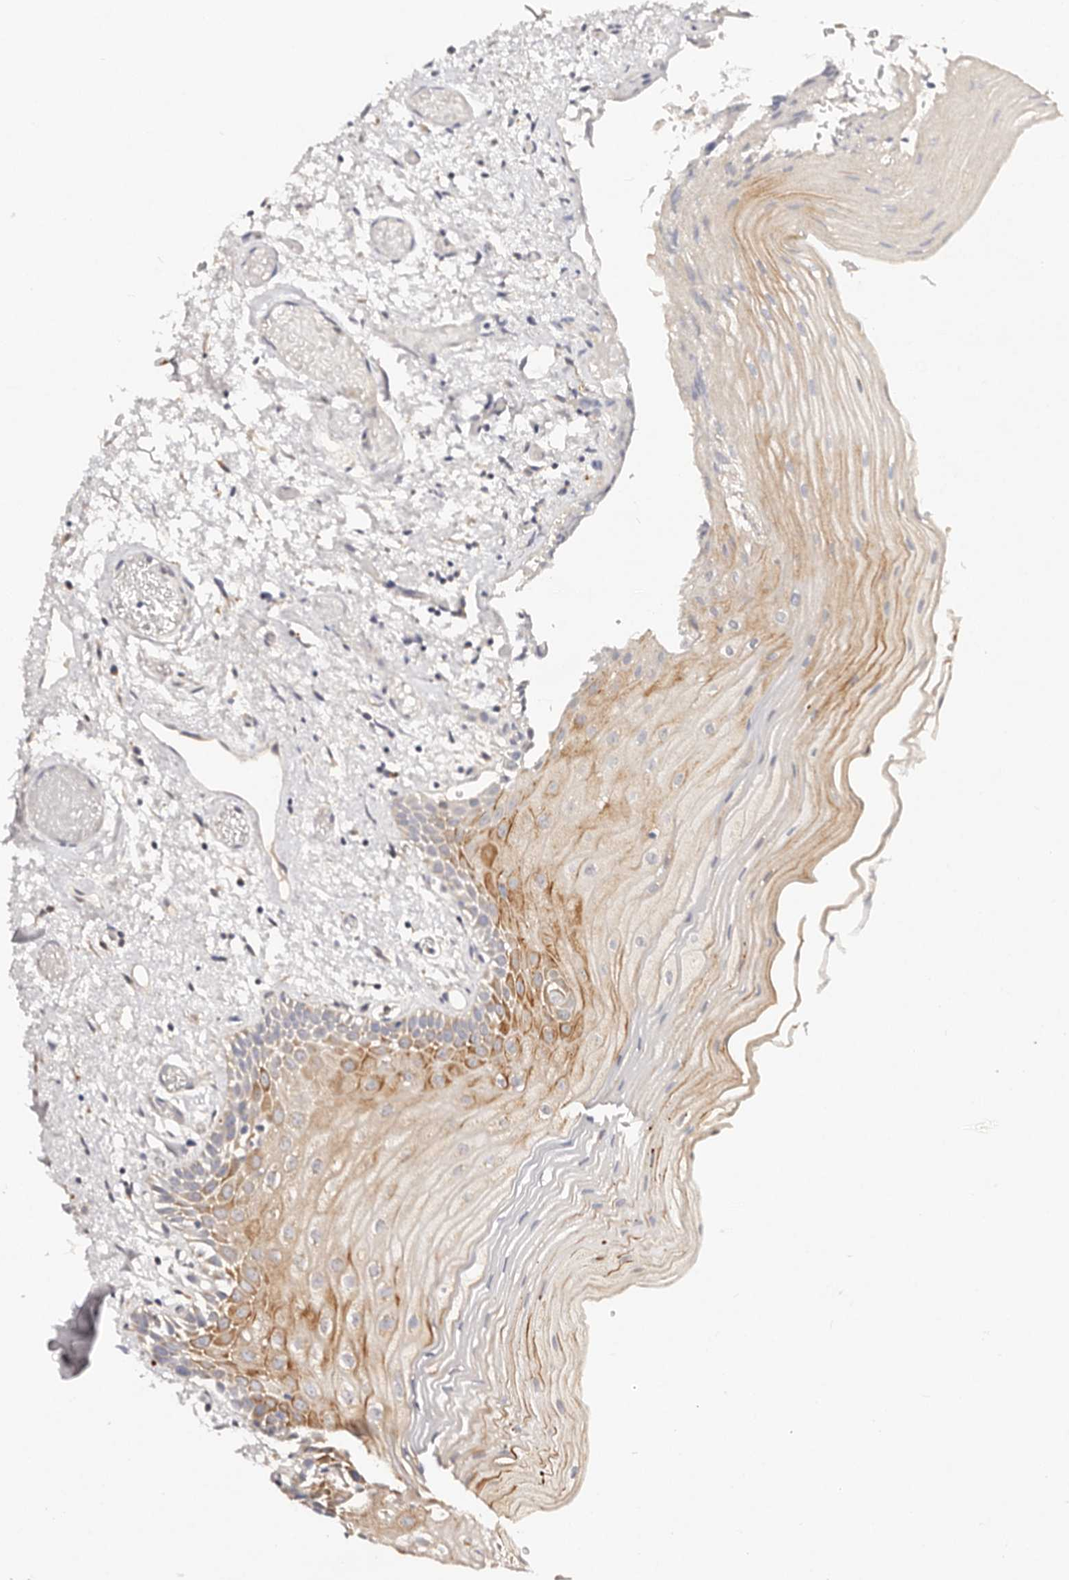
{"staining": {"intensity": "moderate", "quantity": "25%-75%", "location": "cytoplasmic/membranous"}, "tissue": "oral mucosa", "cell_type": "Squamous epithelial cells", "image_type": "normal", "snomed": [{"axis": "morphology", "description": "Normal tissue, NOS"}, {"axis": "topography", "description": "Oral tissue"}], "caption": "This photomicrograph exhibits normal oral mucosa stained with immunohistochemistry (IHC) to label a protein in brown. The cytoplasmic/membranous of squamous epithelial cells show moderate positivity for the protein. Nuclei are counter-stained blue.", "gene": "VIPAS39", "patient": {"sex": "male", "age": 52}}